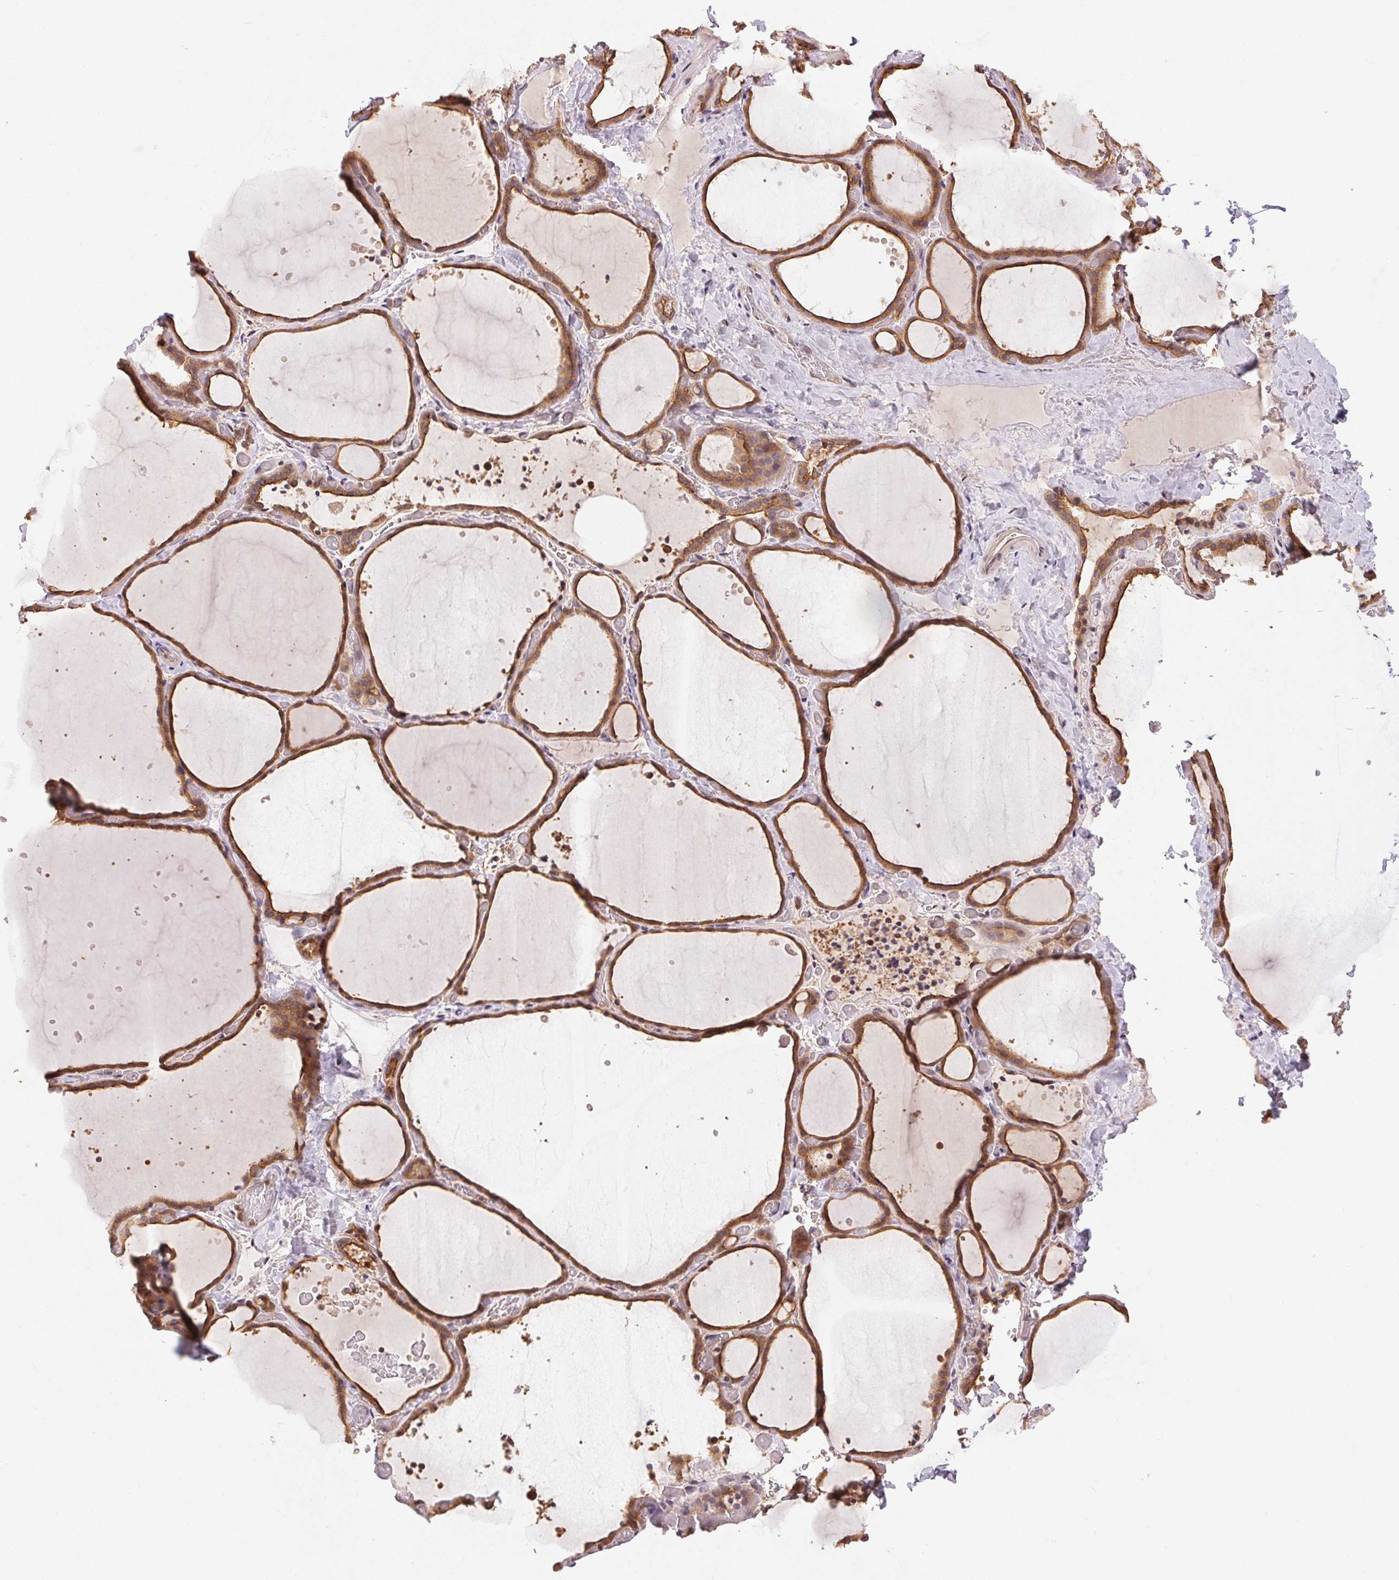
{"staining": {"intensity": "strong", "quantity": ">75%", "location": "cytoplasmic/membranous"}, "tissue": "thyroid gland", "cell_type": "Glandular cells", "image_type": "normal", "snomed": [{"axis": "morphology", "description": "Normal tissue, NOS"}, {"axis": "topography", "description": "Thyroid gland"}], "caption": "Unremarkable thyroid gland shows strong cytoplasmic/membranous staining in about >75% of glandular cells, visualized by immunohistochemistry. (Stains: DAB (3,3'-diaminobenzidine) in brown, nuclei in blue, Microscopy: brightfield microscopy at high magnification).", "gene": "MAPKAPK2", "patient": {"sex": "female", "age": 36}}